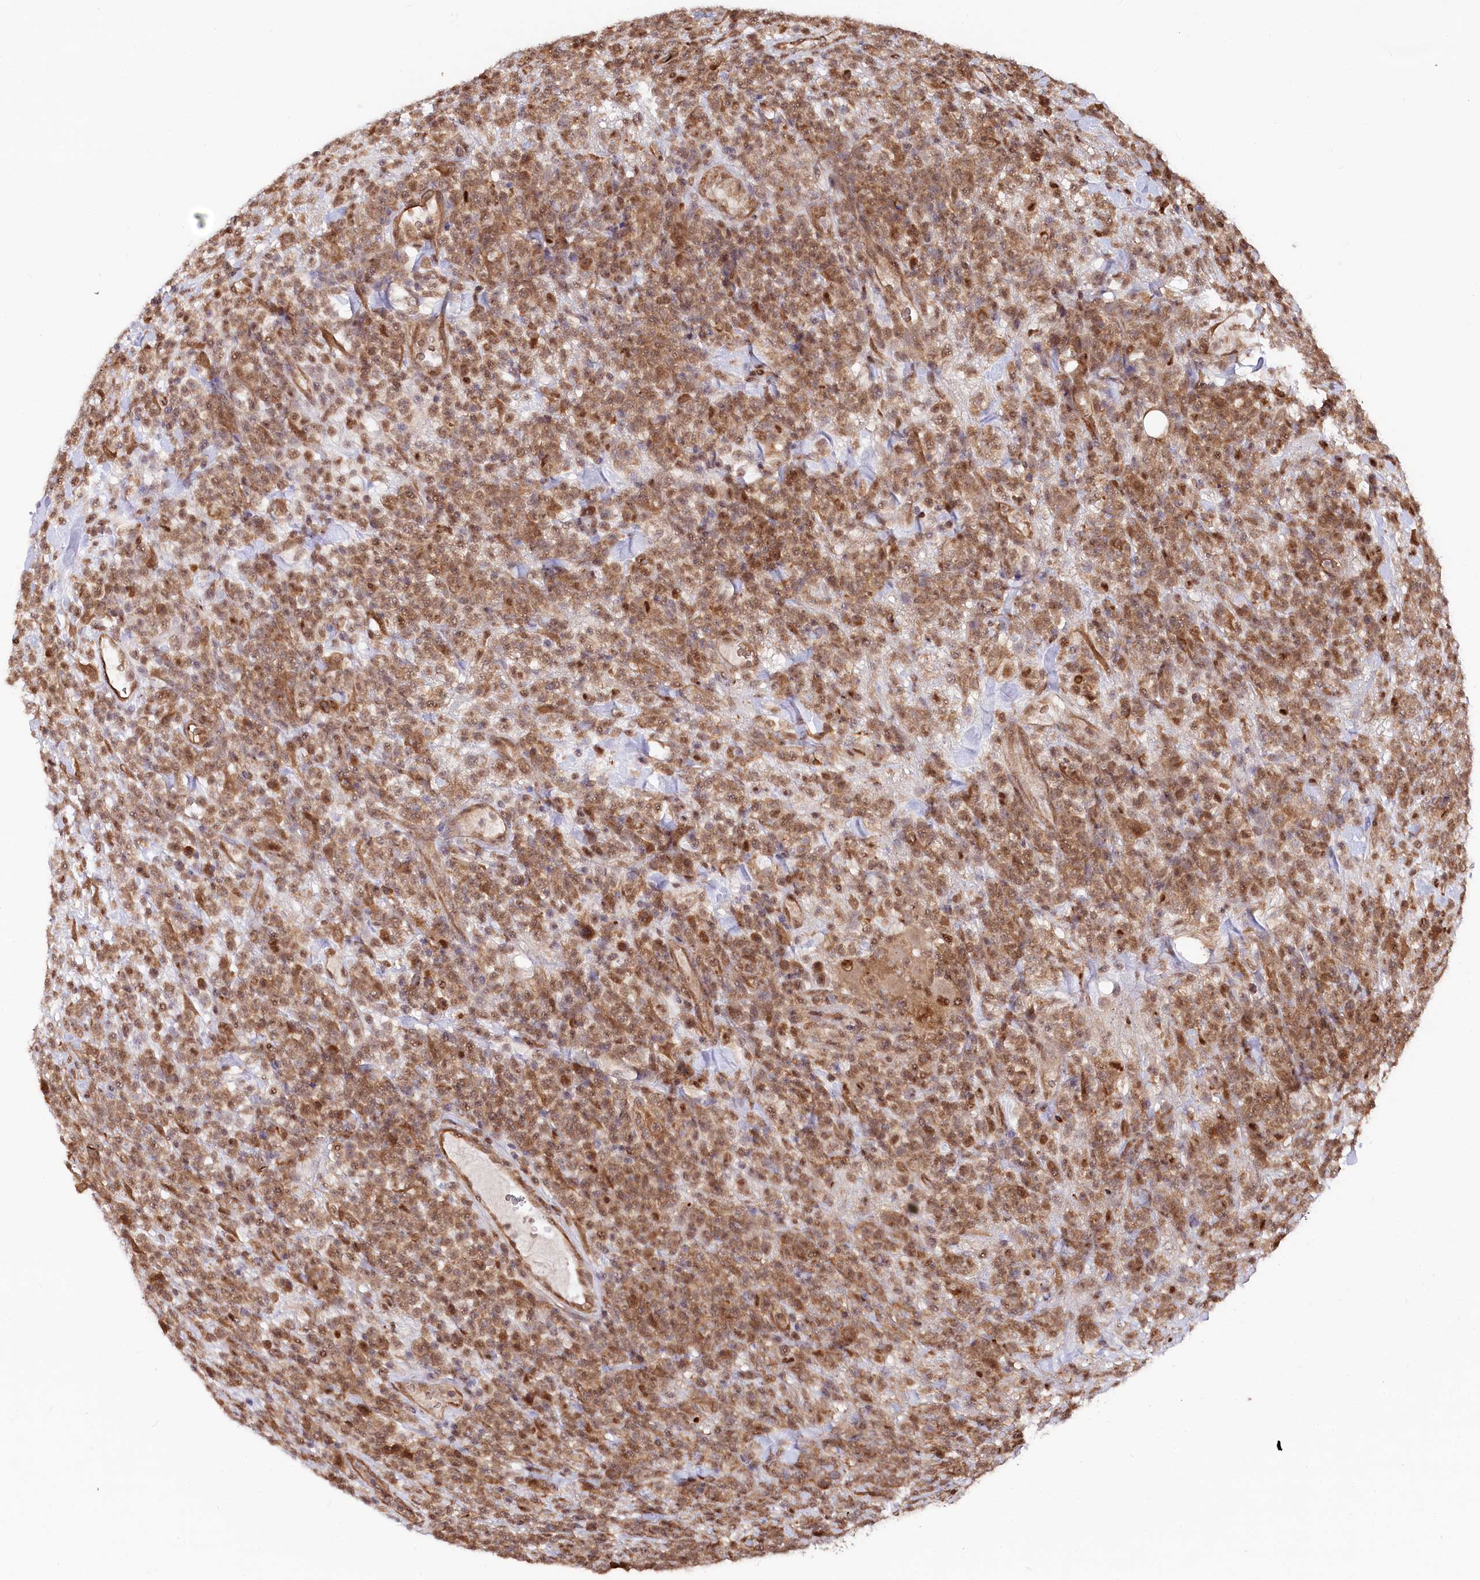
{"staining": {"intensity": "moderate", "quantity": ">75%", "location": "cytoplasmic/membranous,nuclear"}, "tissue": "lymphoma", "cell_type": "Tumor cells", "image_type": "cancer", "snomed": [{"axis": "morphology", "description": "Malignant lymphoma, non-Hodgkin's type, High grade"}, {"axis": "topography", "description": "Colon"}], "caption": "An IHC image of tumor tissue is shown. Protein staining in brown labels moderate cytoplasmic/membranous and nuclear positivity in lymphoma within tumor cells. (DAB (3,3'-diaminobenzidine) = brown stain, brightfield microscopy at high magnification).", "gene": "PSMA1", "patient": {"sex": "female", "age": 53}}